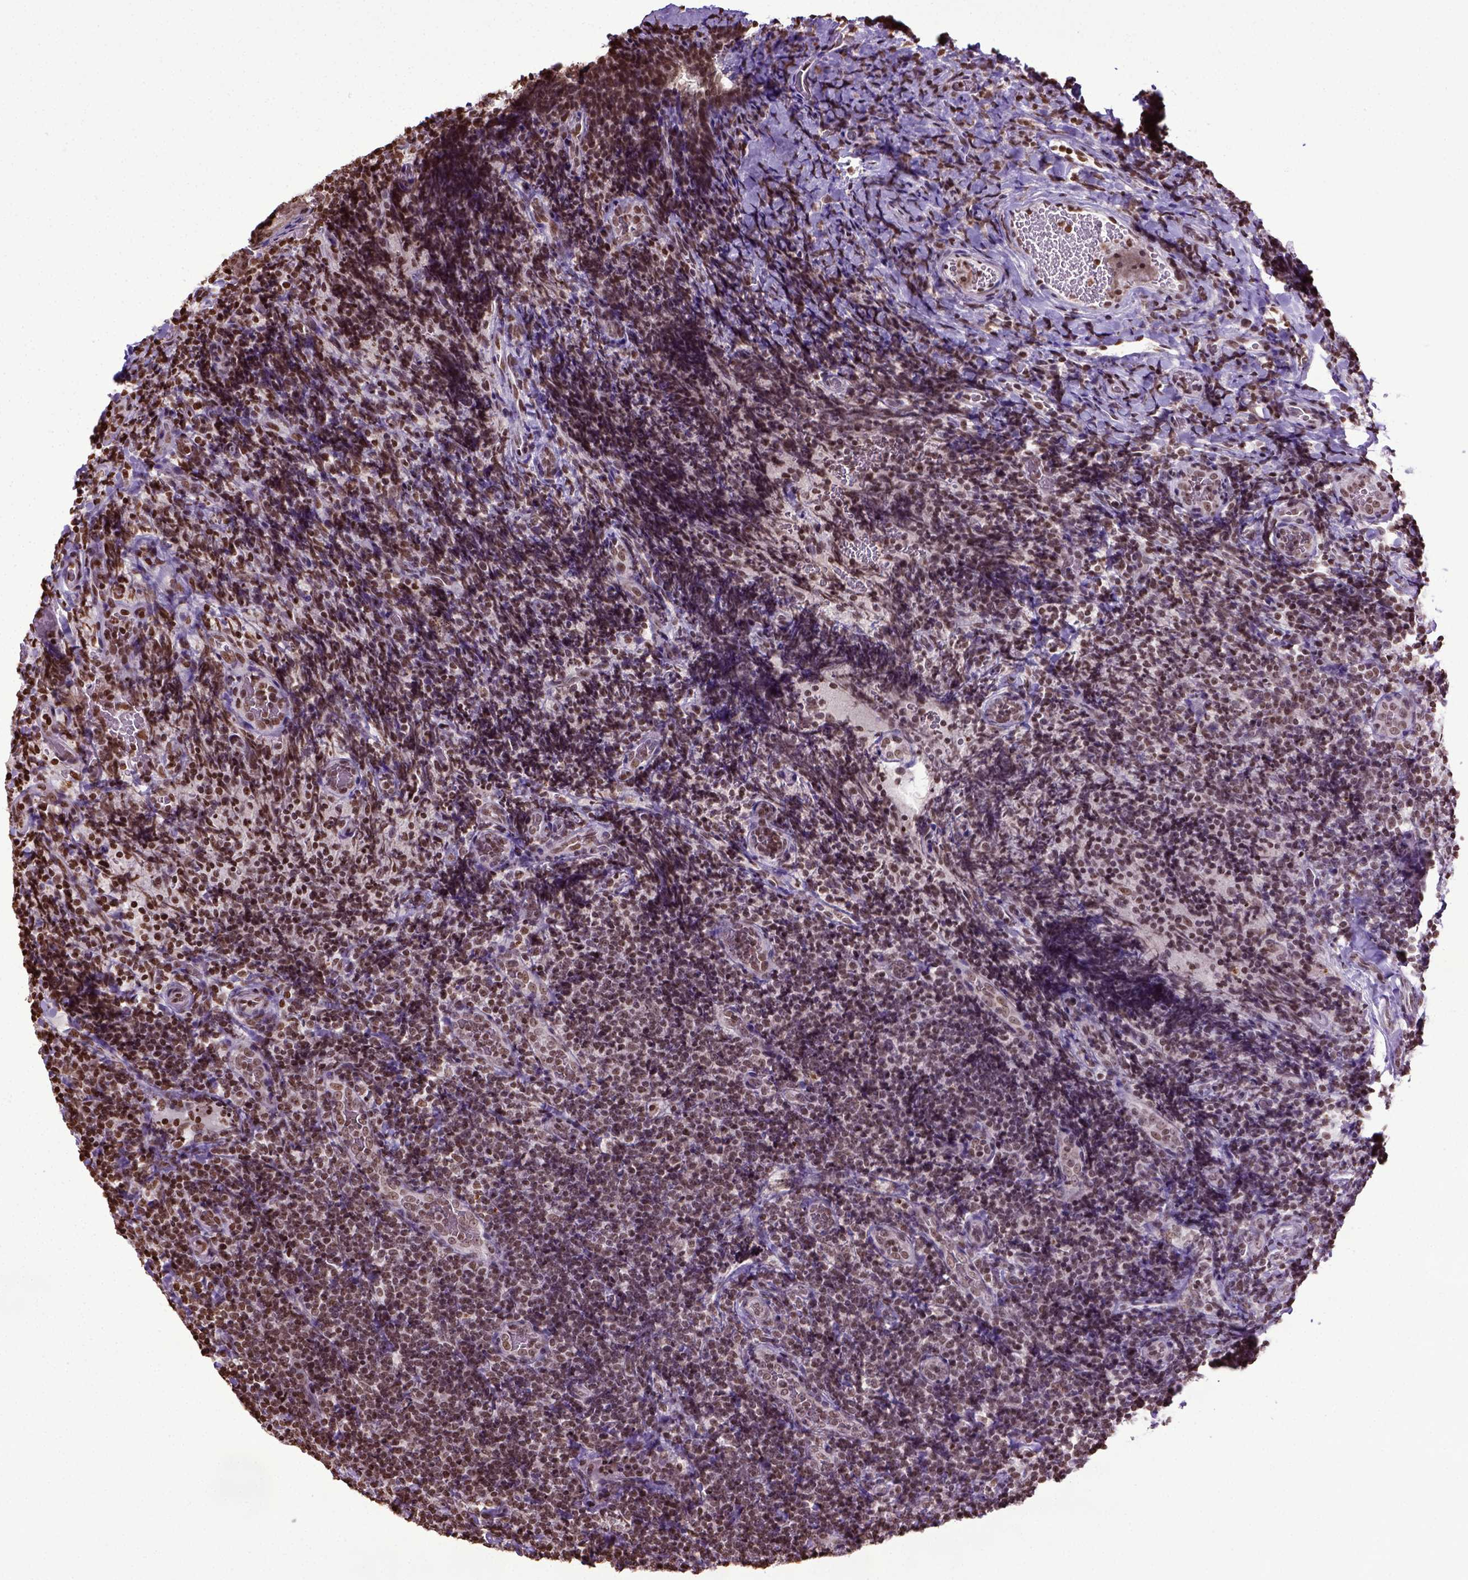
{"staining": {"intensity": "moderate", "quantity": ">75%", "location": "nuclear"}, "tissue": "tonsil", "cell_type": "Germinal center cells", "image_type": "normal", "snomed": [{"axis": "morphology", "description": "Normal tissue, NOS"}, {"axis": "topography", "description": "Tonsil"}], "caption": "Tonsil stained with DAB (3,3'-diaminobenzidine) immunohistochemistry (IHC) shows medium levels of moderate nuclear expression in approximately >75% of germinal center cells.", "gene": "ZNF75D", "patient": {"sex": "male", "age": 17}}